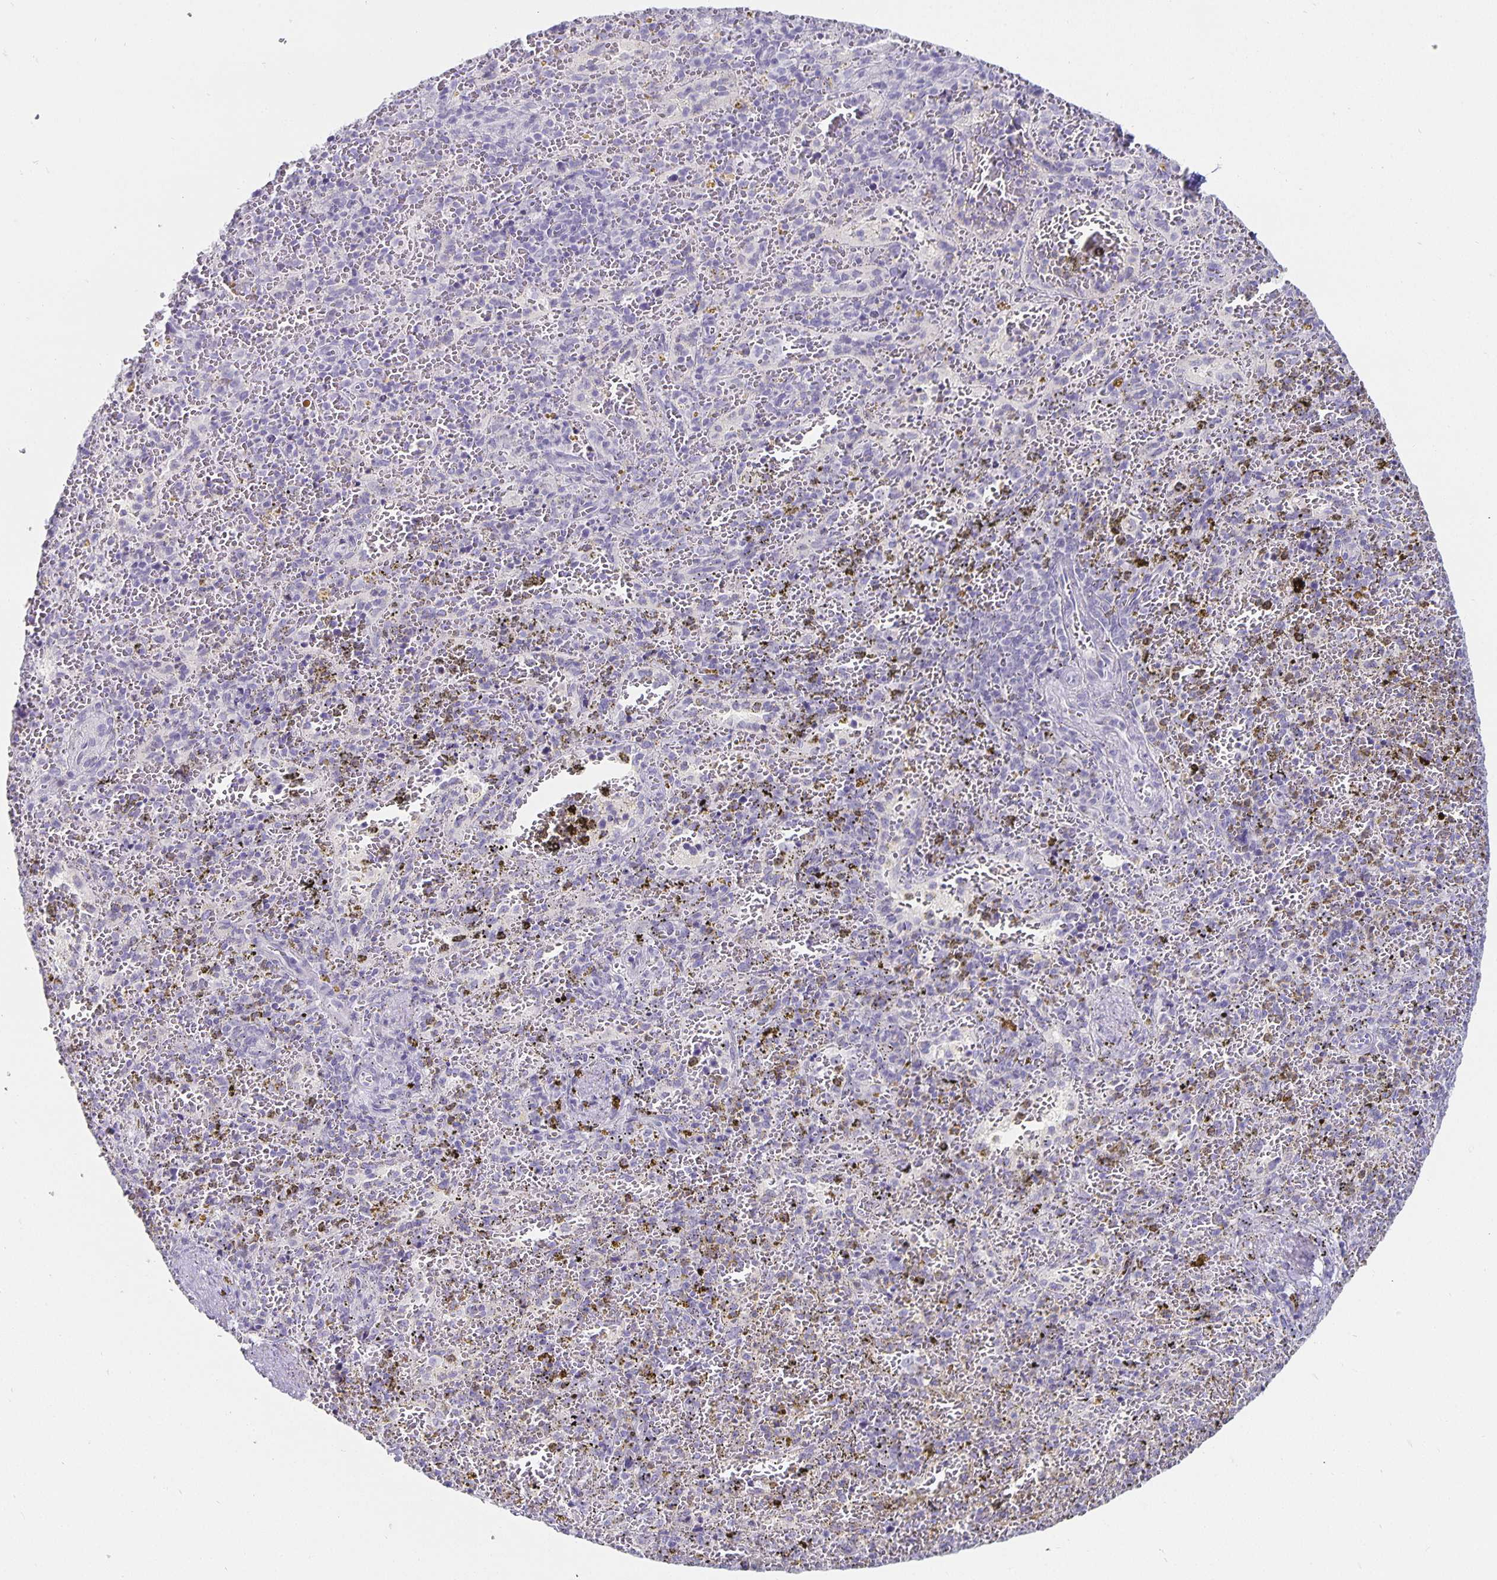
{"staining": {"intensity": "negative", "quantity": "none", "location": "none"}, "tissue": "spleen", "cell_type": "Cells in red pulp", "image_type": "normal", "snomed": [{"axis": "morphology", "description": "Normal tissue, NOS"}, {"axis": "topography", "description": "Spleen"}], "caption": "This image is of benign spleen stained with IHC to label a protein in brown with the nuclei are counter-stained blue. There is no staining in cells in red pulp.", "gene": "CHGA", "patient": {"sex": "female", "age": 50}}